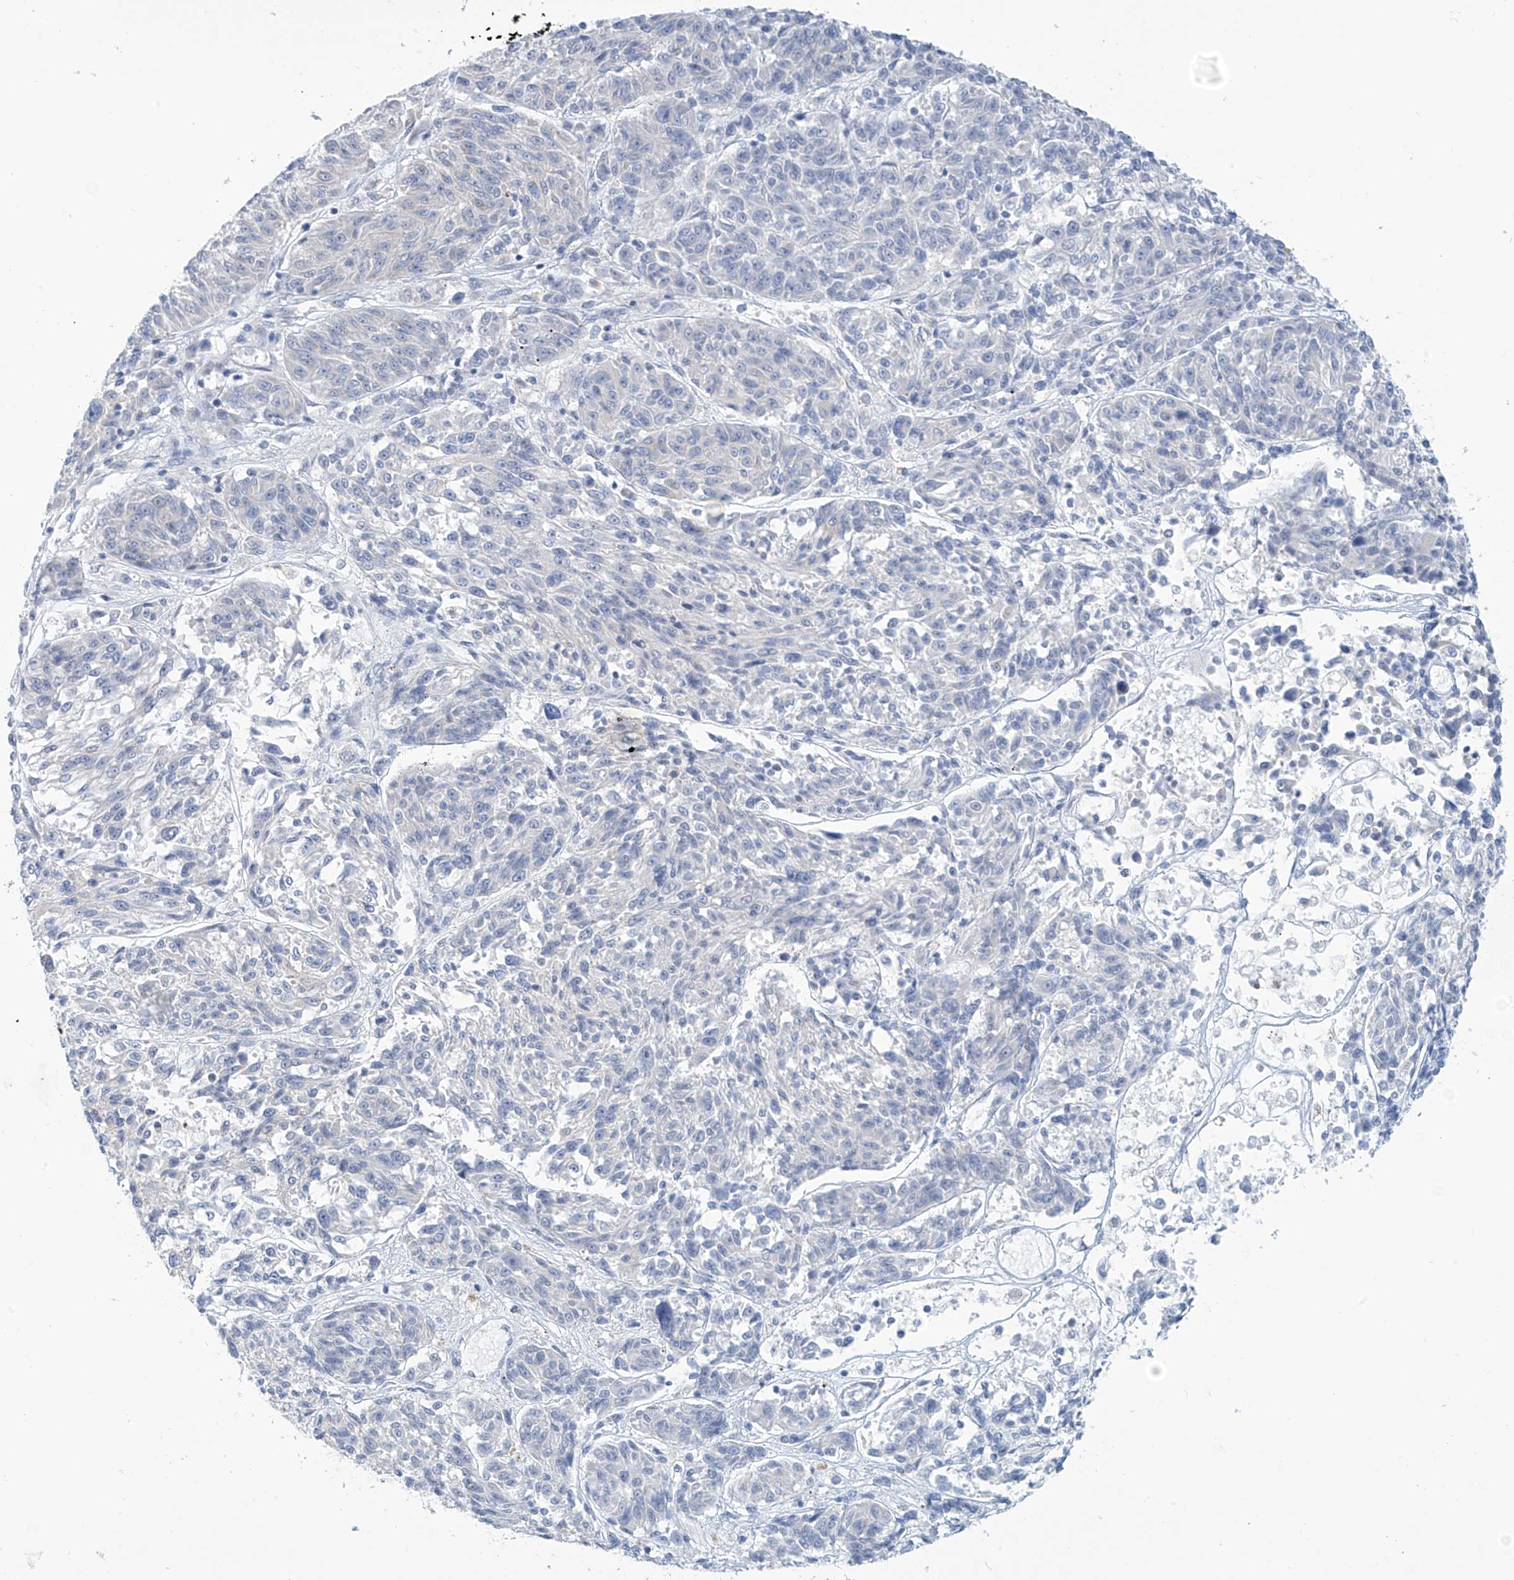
{"staining": {"intensity": "negative", "quantity": "none", "location": "none"}, "tissue": "melanoma", "cell_type": "Tumor cells", "image_type": "cancer", "snomed": [{"axis": "morphology", "description": "Malignant melanoma, NOS"}, {"axis": "topography", "description": "Skin"}], "caption": "Tumor cells show no significant protein expression in malignant melanoma.", "gene": "SLC6A12", "patient": {"sex": "male", "age": 53}}